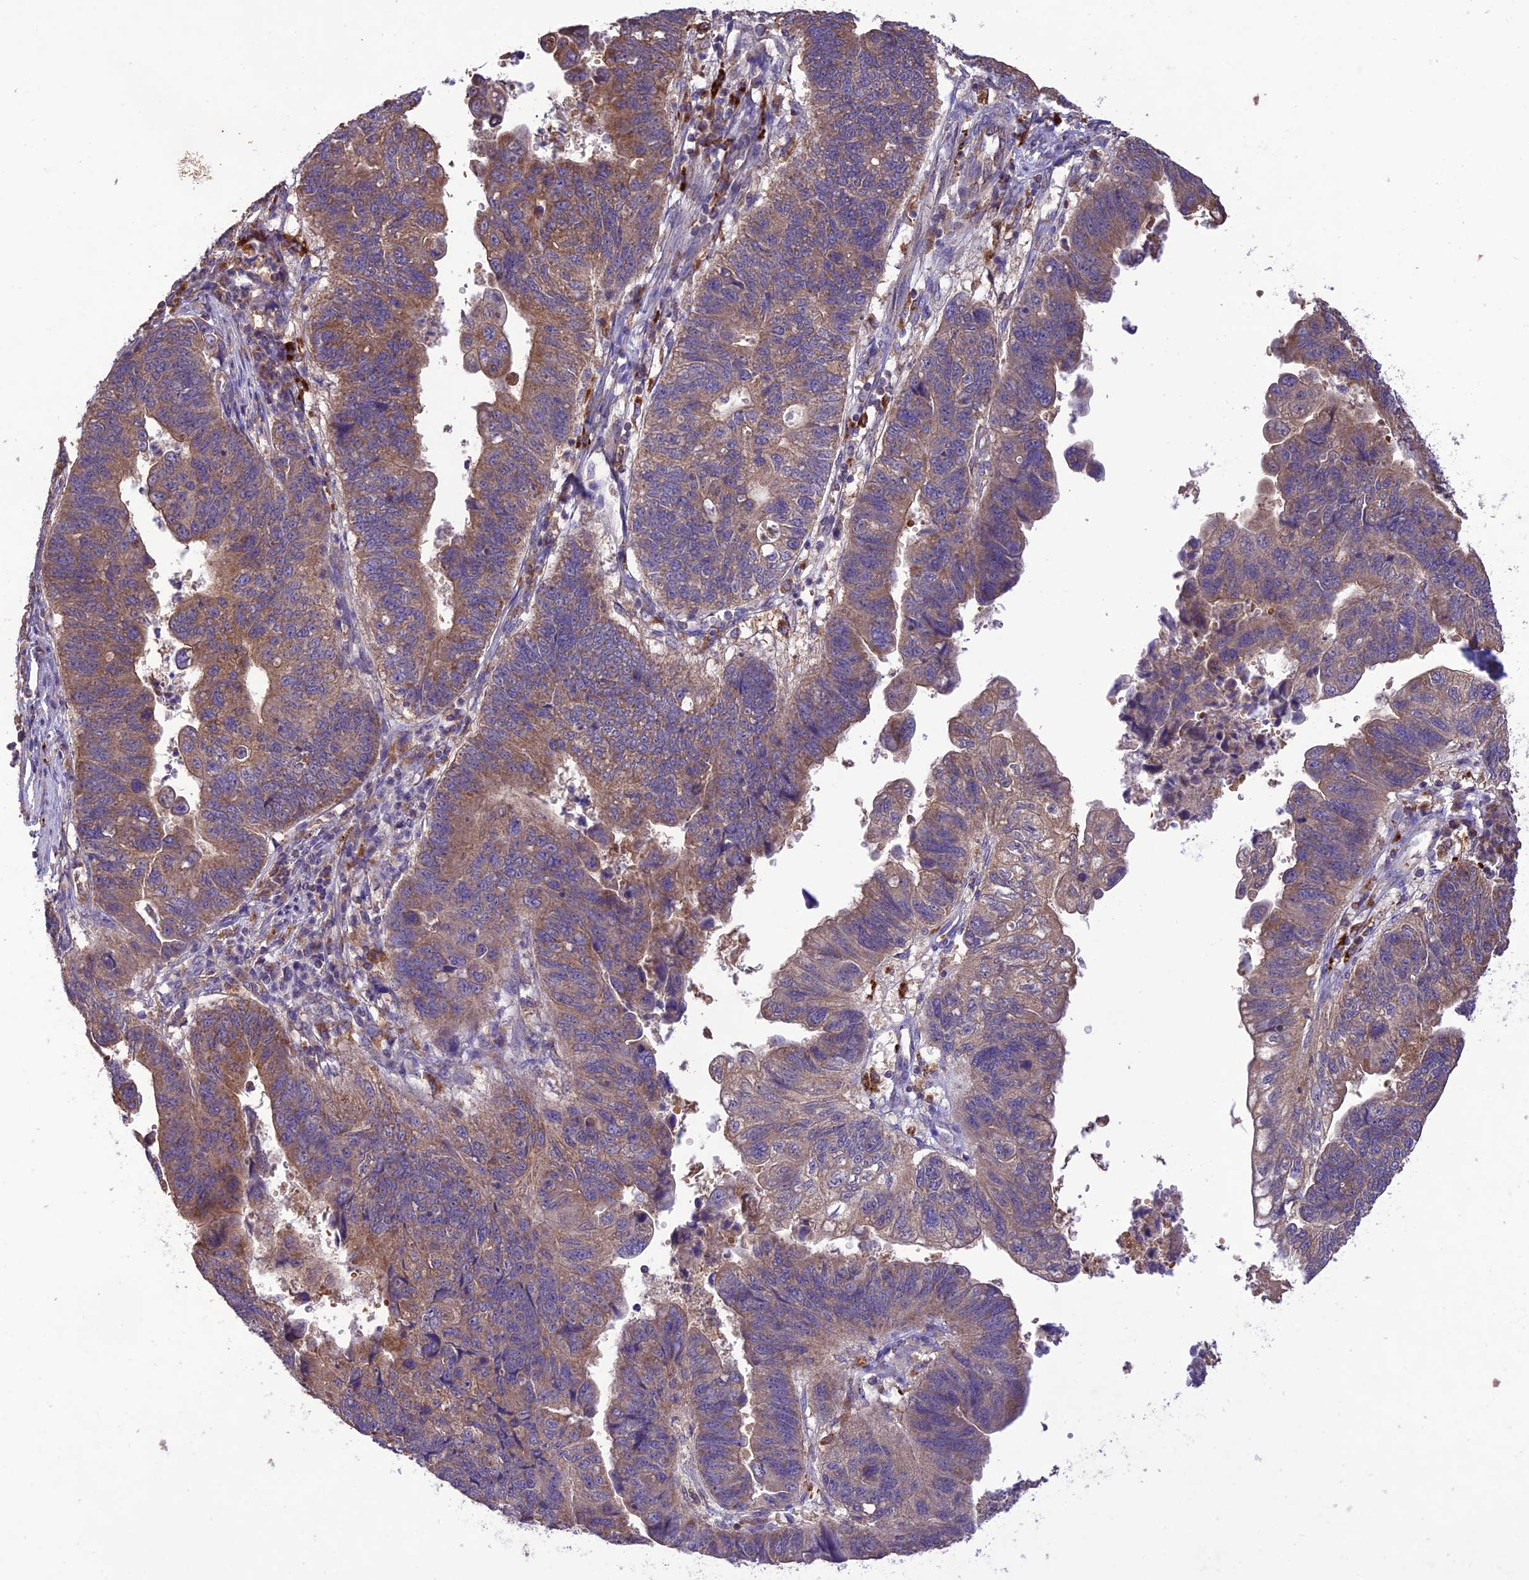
{"staining": {"intensity": "moderate", "quantity": "25%-75%", "location": "cytoplasmic/membranous"}, "tissue": "stomach cancer", "cell_type": "Tumor cells", "image_type": "cancer", "snomed": [{"axis": "morphology", "description": "Adenocarcinoma, NOS"}, {"axis": "topography", "description": "Stomach"}], "caption": "Adenocarcinoma (stomach) was stained to show a protein in brown. There is medium levels of moderate cytoplasmic/membranous expression in approximately 25%-75% of tumor cells.", "gene": "NDUFAF1", "patient": {"sex": "male", "age": 59}}